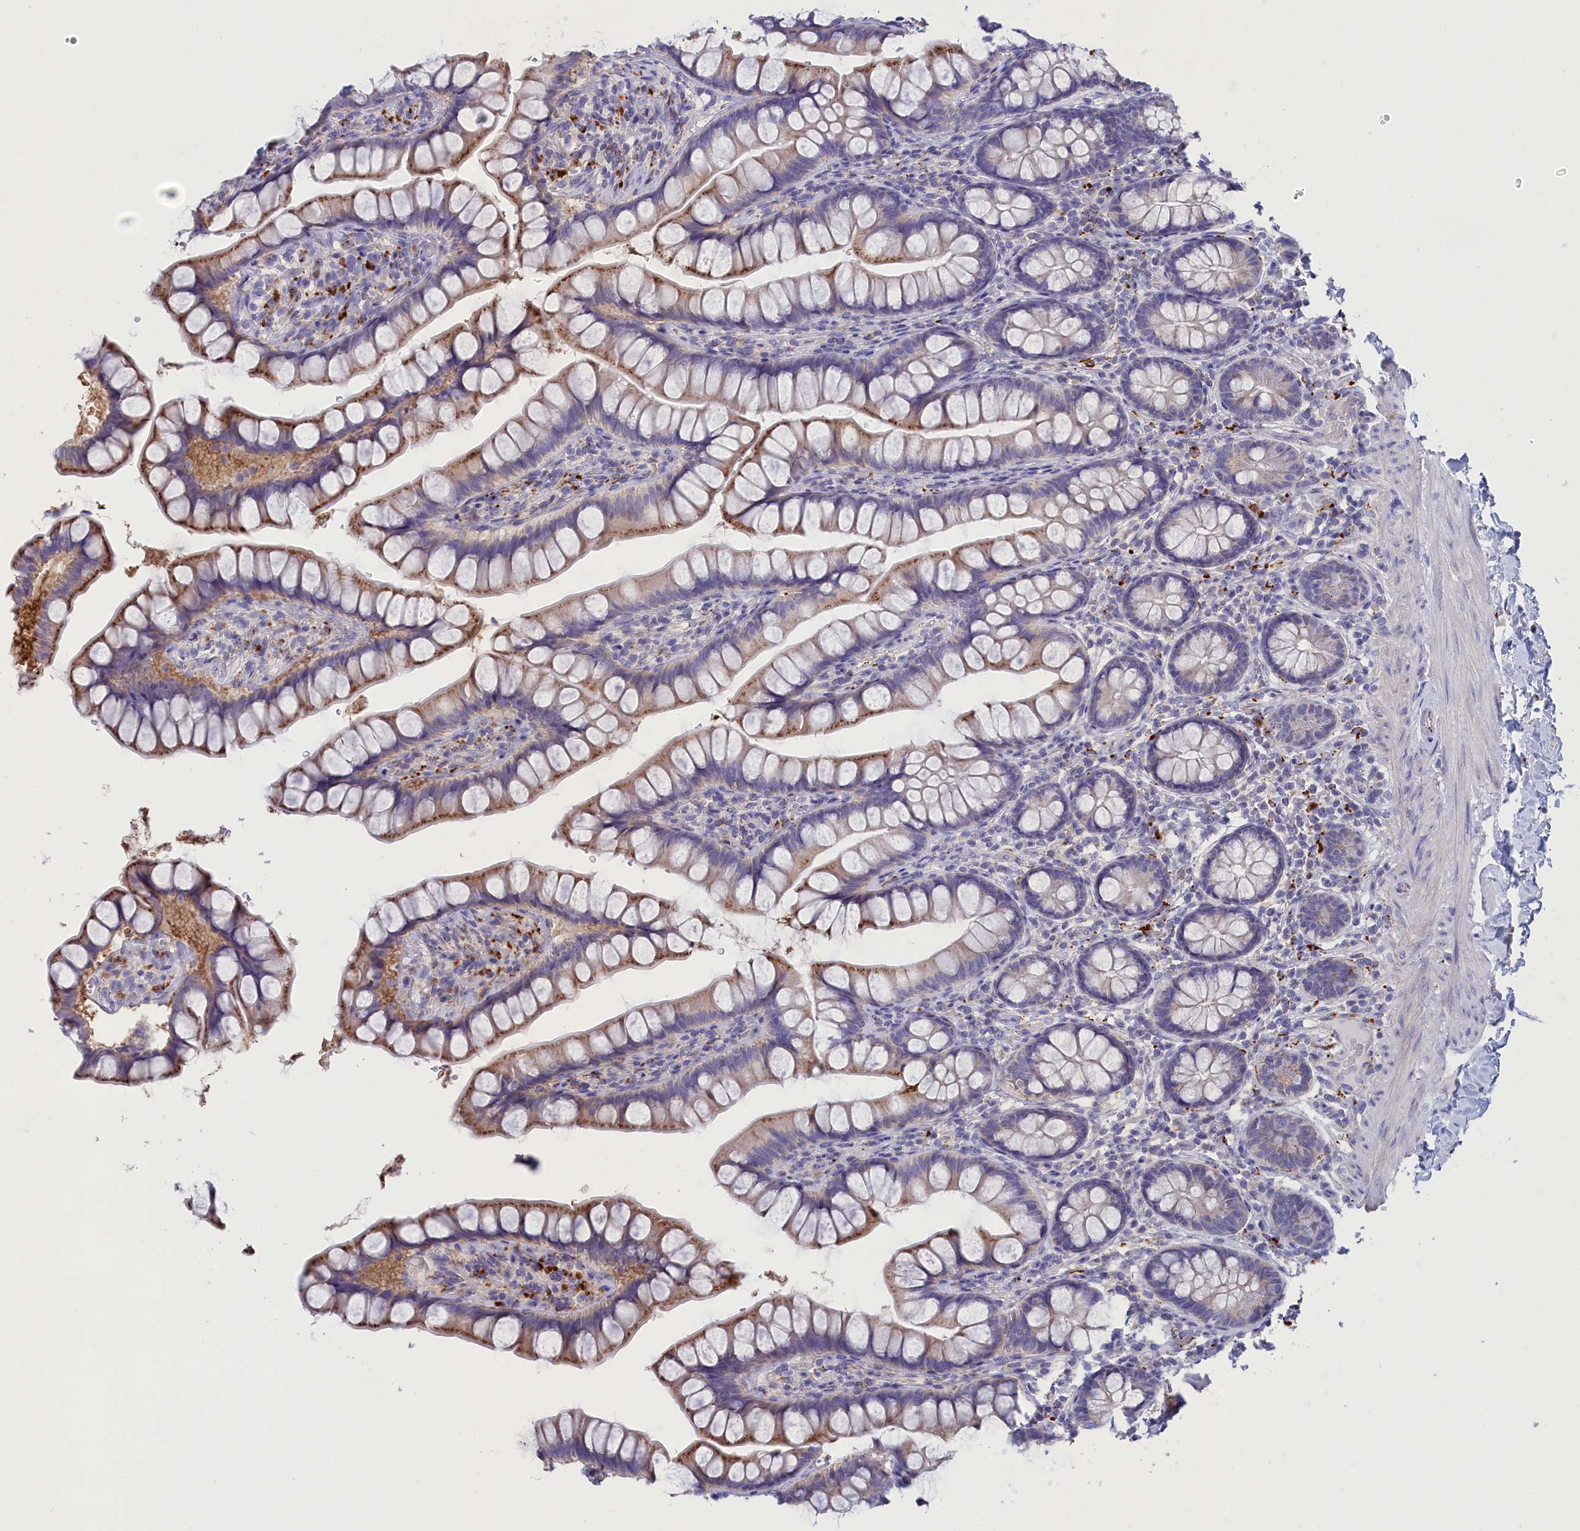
{"staining": {"intensity": "strong", "quantity": "25%-75%", "location": "cytoplasmic/membranous"}, "tissue": "small intestine", "cell_type": "Glandular cells", "image_type": "normal", "snomed": [{"axis": "morphology", "description": "Normal tissue, NOS"}, {"axis": "topography", "description": "Small intestine"}], "caption": "An image showing strong cytoplasmic/membranous positivity in approximately 25%-75% of glandular cells in unremarkable small intestine, as visualized by brown immunohistochemical staining.", "gene": "WDR6", "patient": {"sex": "male", "age": 70}}